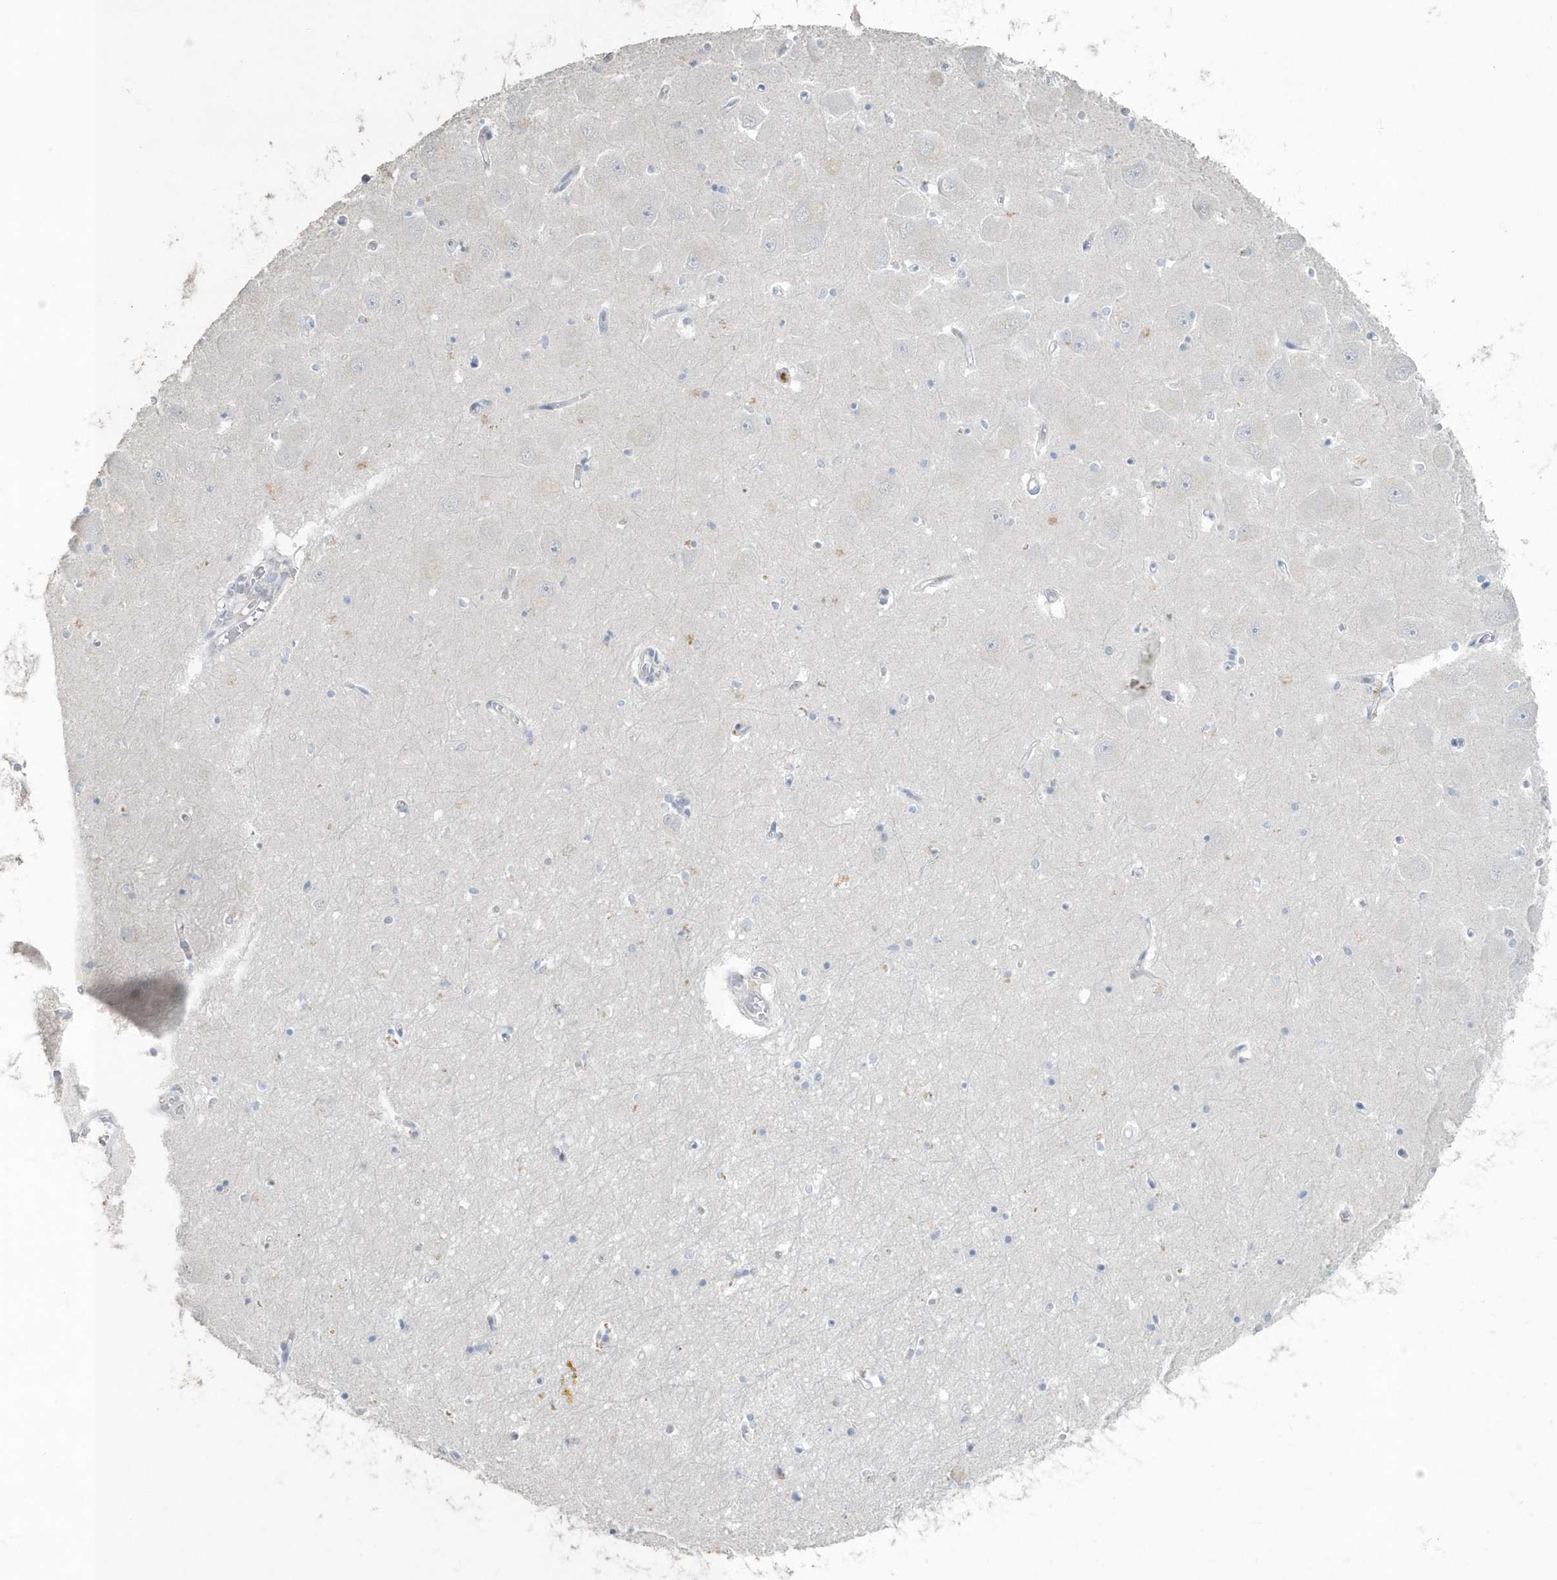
{"staining": {"intensity": "negative", "quantity": "none", "location": "none"}, "tissue": "hippocampus", "cell_type": "Glial cells", "image_type": "normal", "snomed": [{"axis": "morphology", "description": "Normal tissue, NOS"}, {"axis": "topography", "description": "Hippocampus"}], "caption": "There is no significant expression in glial cells of hippocampus. Nuclei are stained in blue.", "gene": "MYOT", "patient": {"sex": "male", "age": 70}}